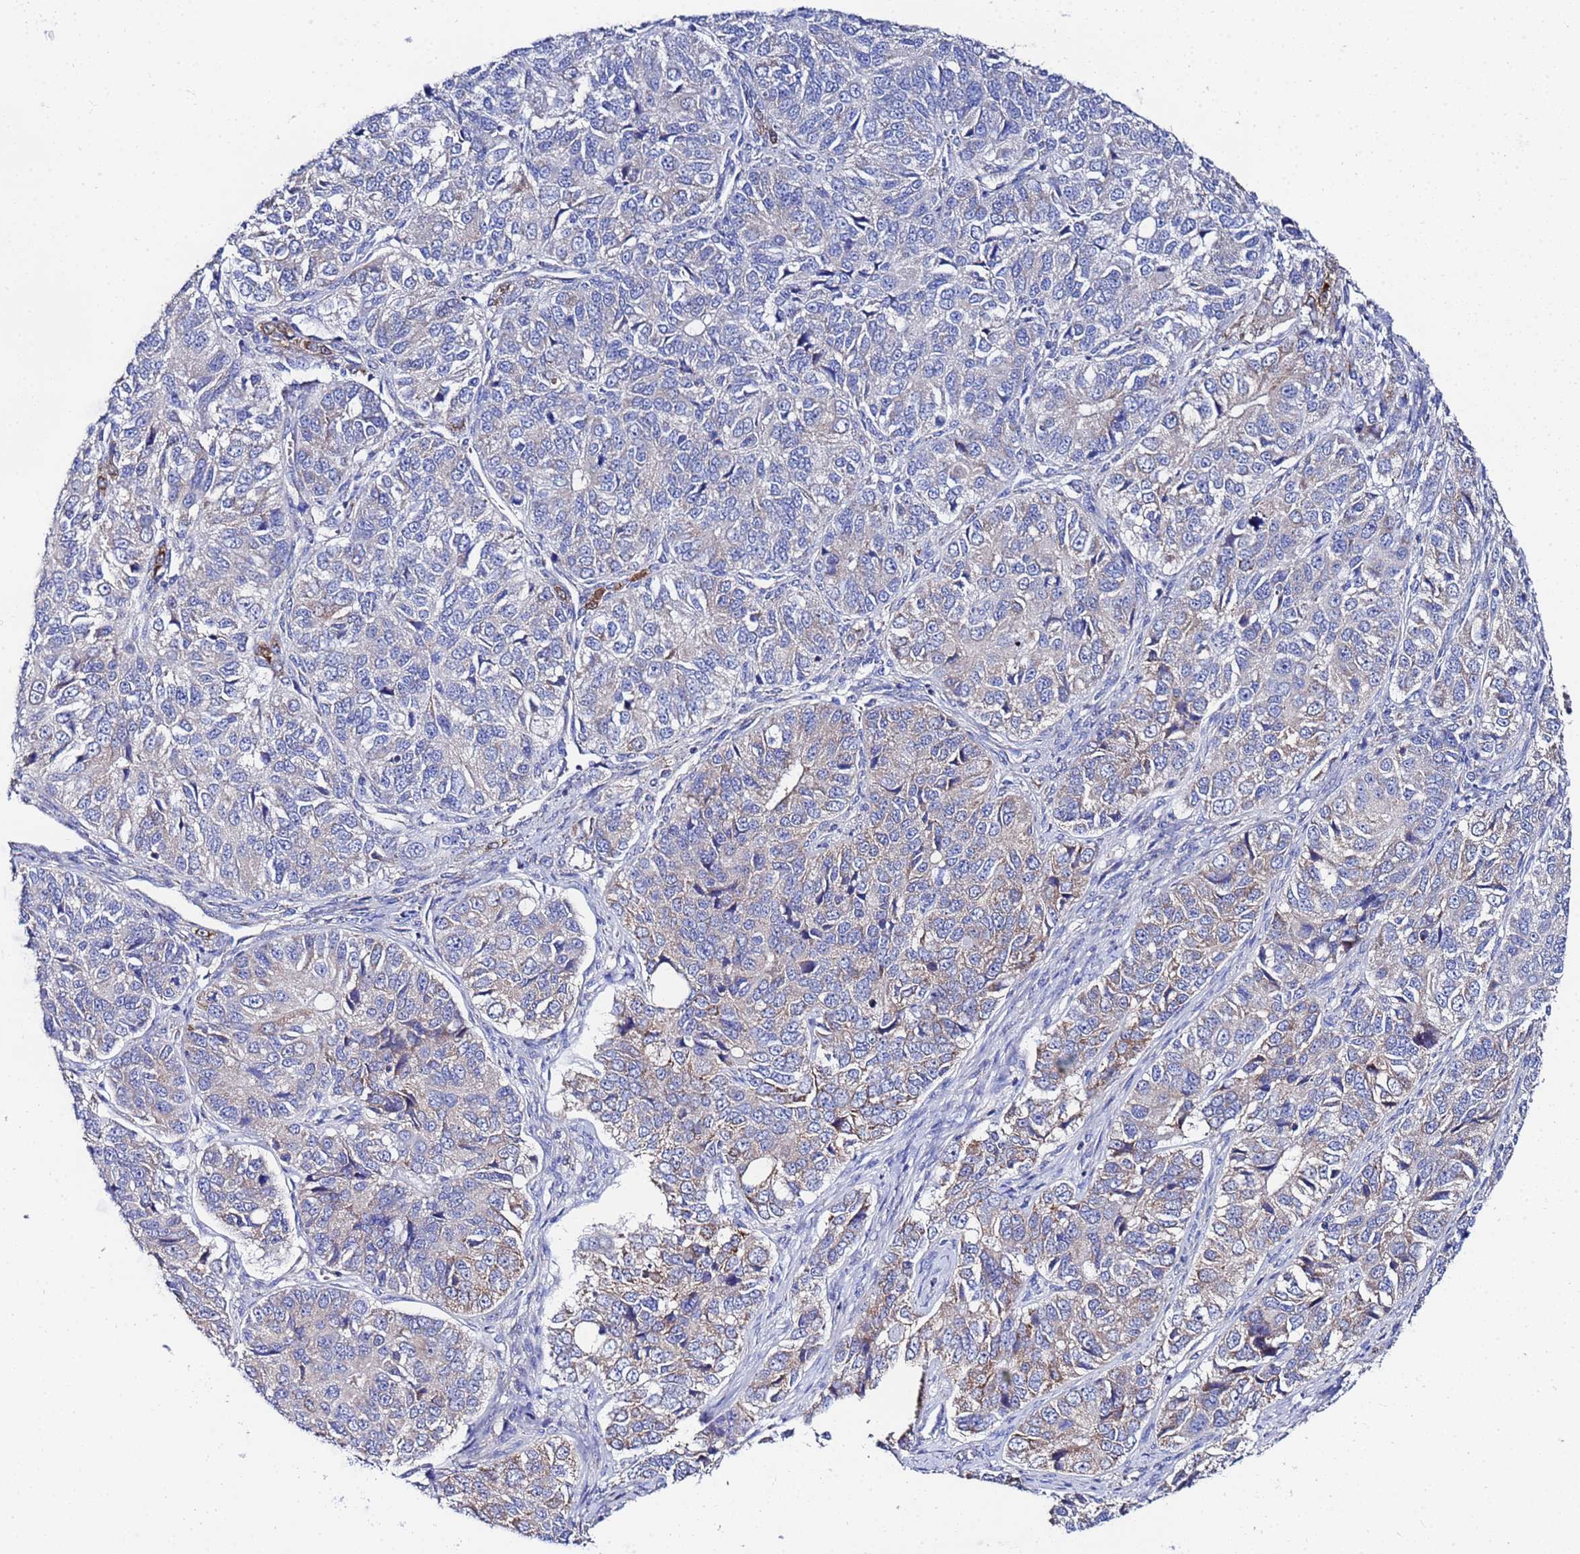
{"staining": {"intensity": "weak", "quantity": "<25%", "location": "cytoplasmic/membranous"}, "tissue": "ovarian cancer", "cell_type": "Tumor cells", "image_type": "cancer", "snomed": [{"axis": "morphology", "description": "Carcinoma, endometroid"}, {"axis": "topography", "description": "Ovary"}], "caption": "Human ovarian cancer (endometroid carcinoma) stained for a protein using IHC demonstrates no positivity in tumor cells.", "gene": "FAHD2A", "patient": {"sex": "female", "age": 51}}